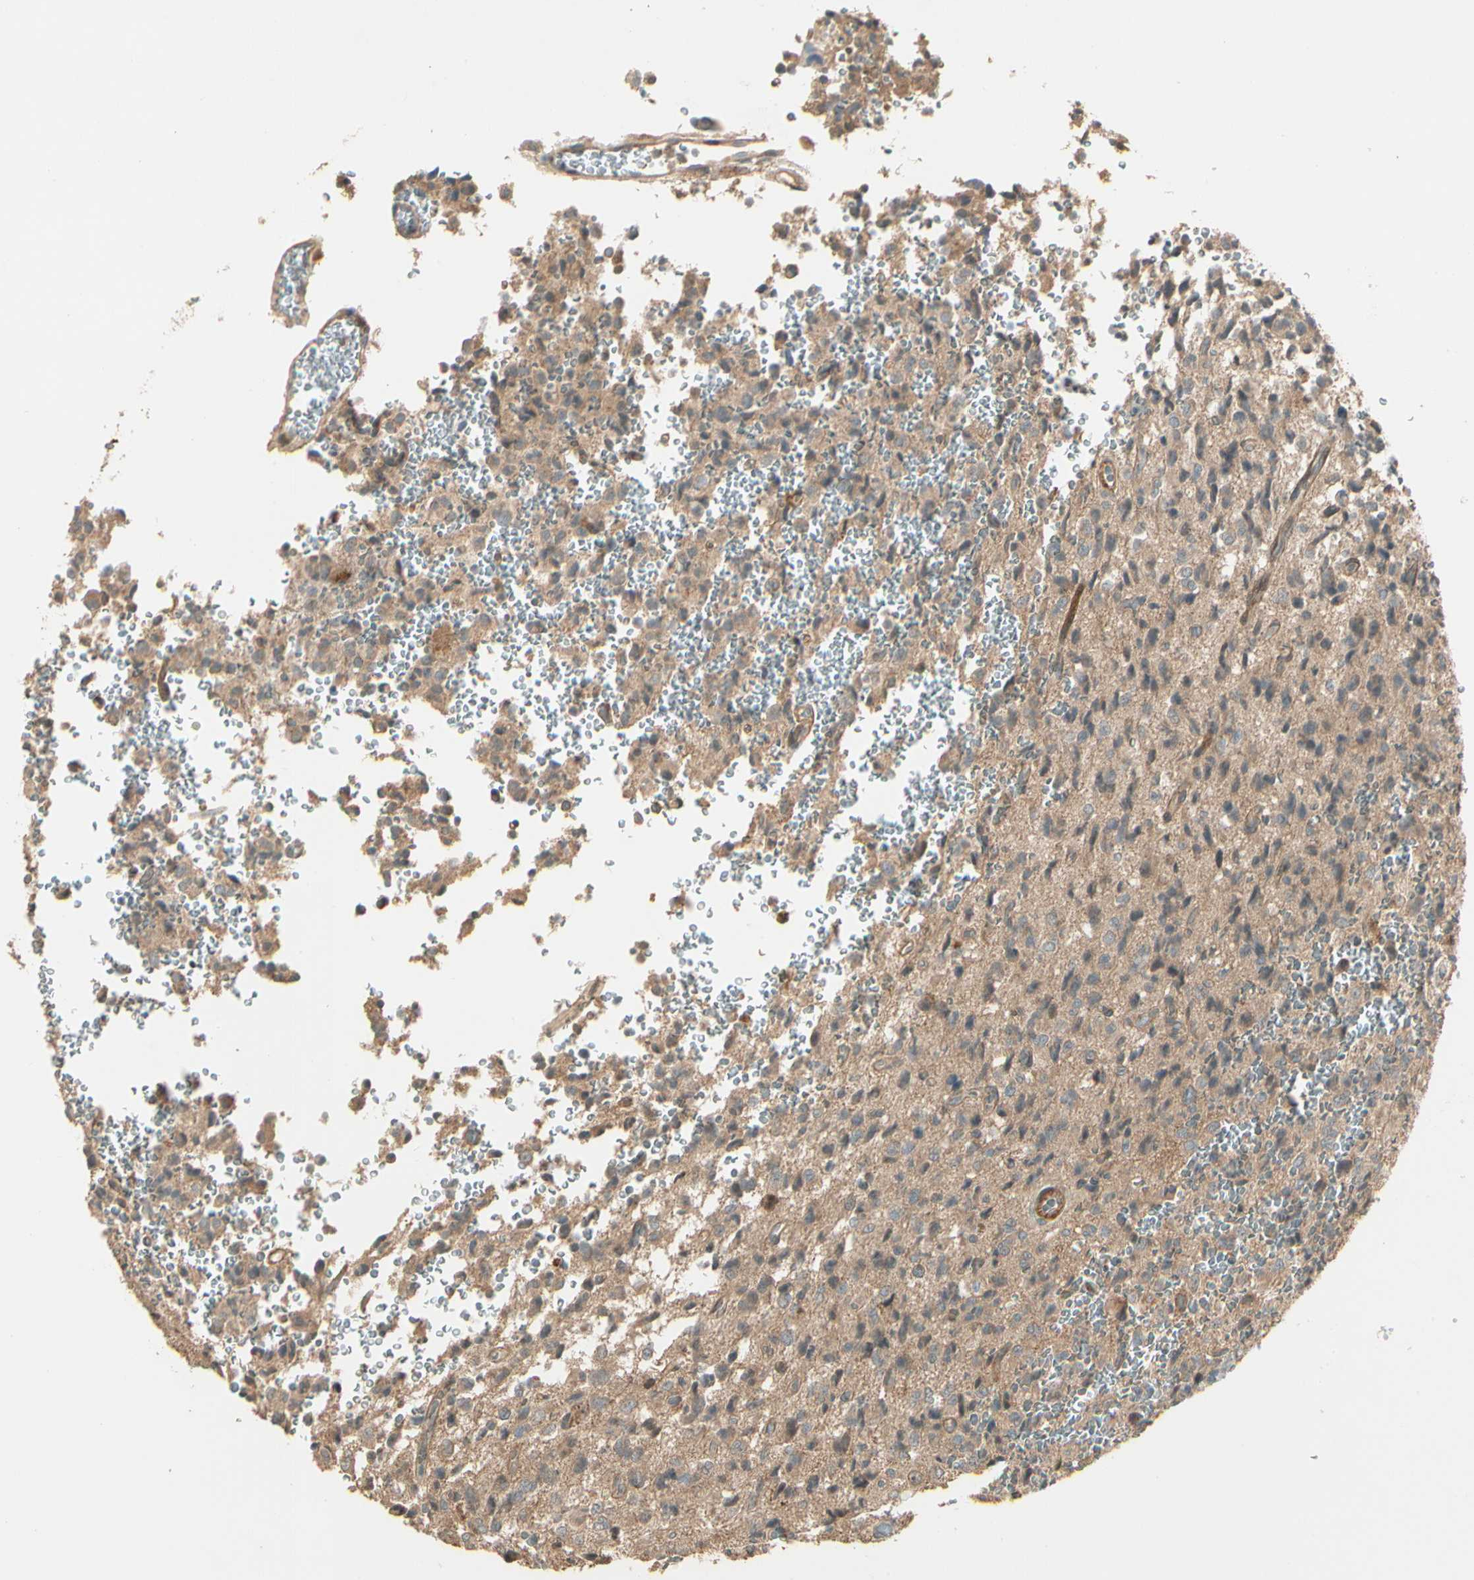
{"staining": {"intensity": "negative", "quantity": "none", "location": "none"}, "tissue": "glioma", "cell_type": "Tumor cells", "image_type": "cancer", "snomed": [{"axis": "morphology", "description": "Glioma, malignant, High grade"}, {"axis": "topography", "description": "pancreas cauda"}], "caption": "Human malignant glioma (high-grade) stained for a protein using IHC reveals no positivity in tumor cells.", "gene": "ACVR1", "patient": {"sex": "male", "age": 60}}